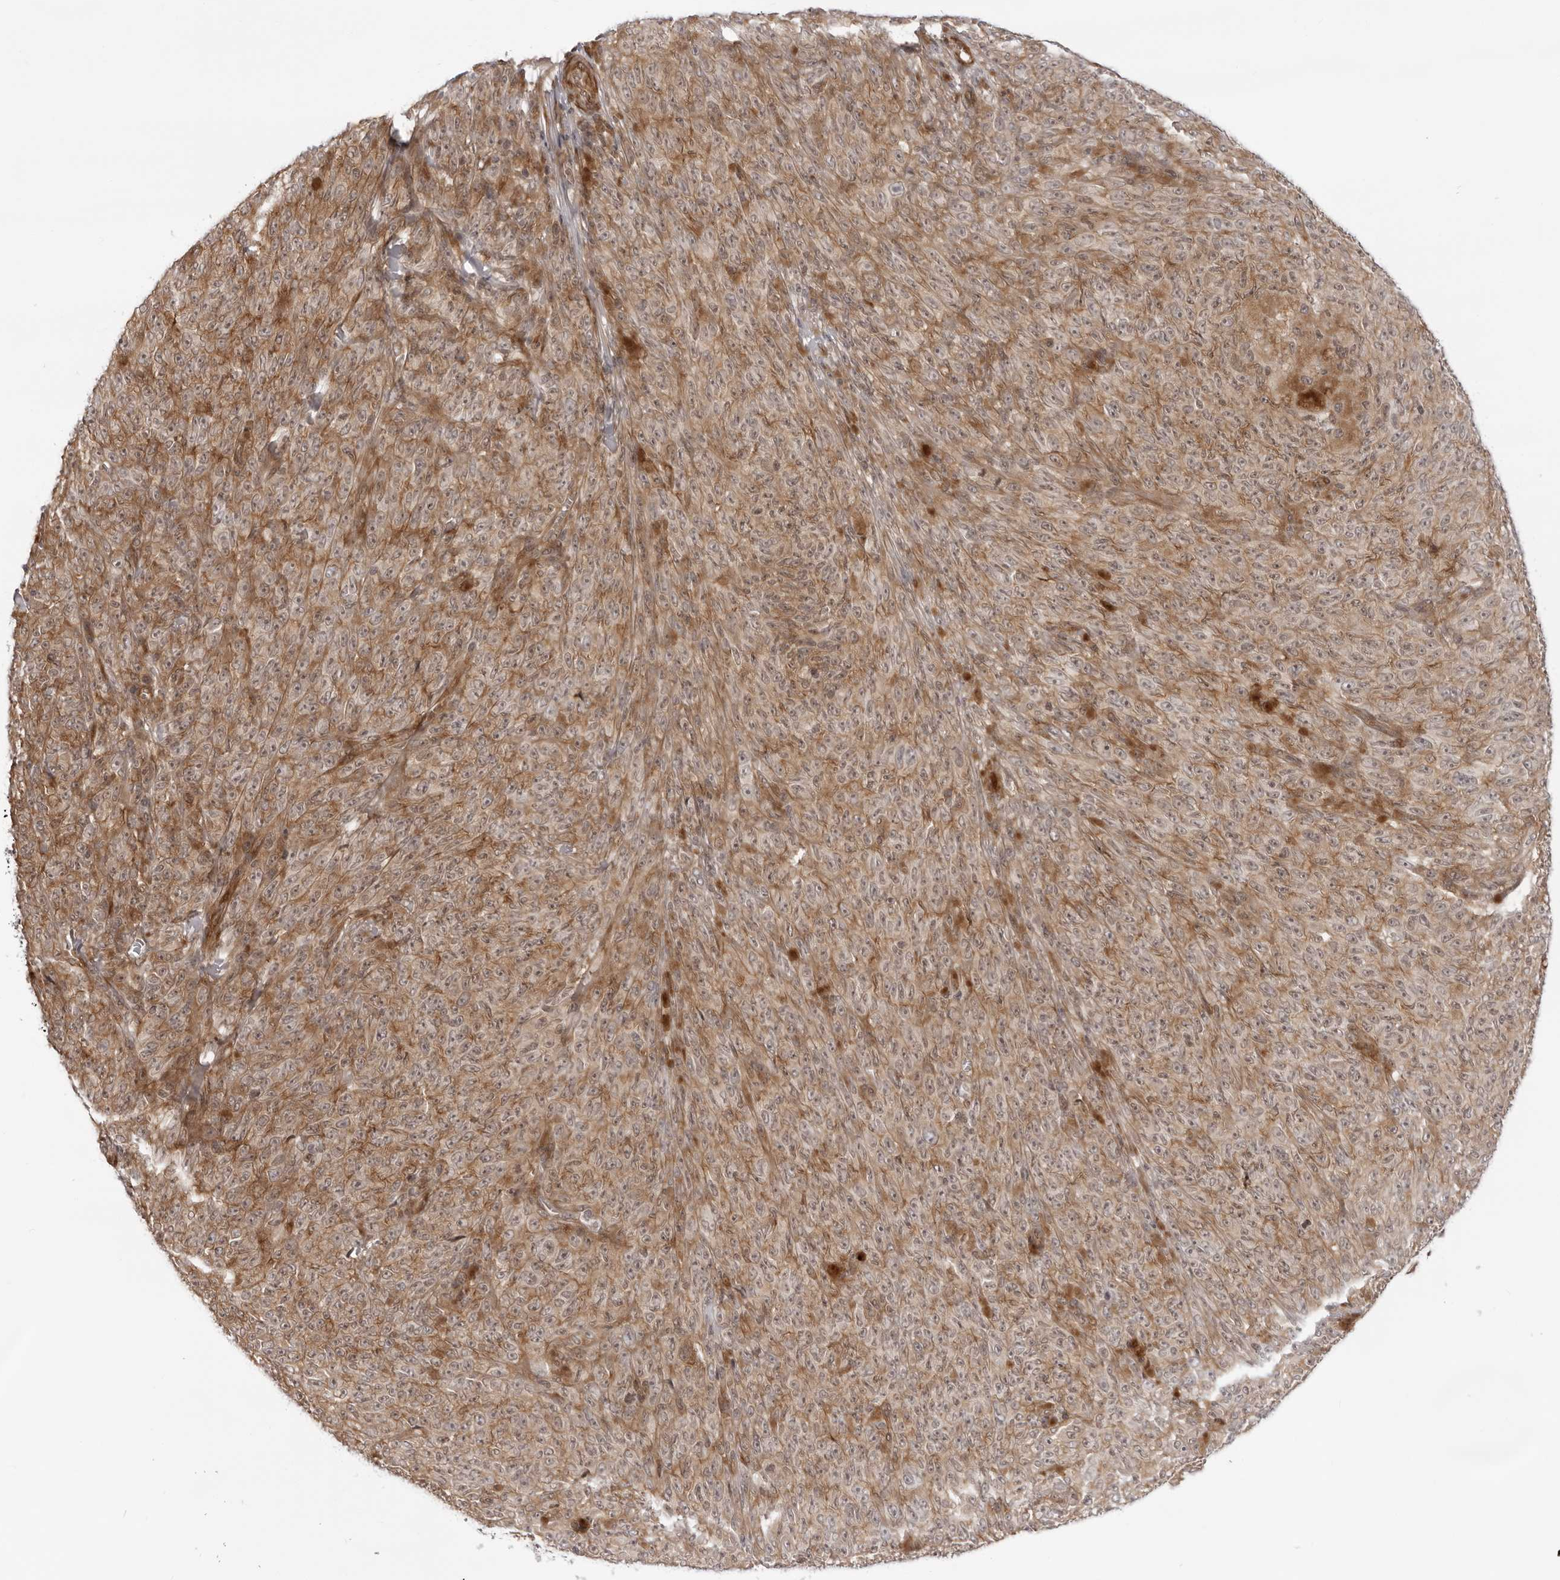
{"staining": {"intensity": "moderate", "quantity": ">75%", "location": "cytoplasmic/membranous"}, "tissue": "melanoma", "cell_type": "Tumor cells", "image_type": "cancer", "snomed": [{"axis": "morphology", "description": "Malignant melanoma, NOS"}, {"axis": "topography", "description": "Skin"}], "caption": "The histopathology image displays immunohistochemical staining of melanoma. There is moderate cytoplasmic/membranous positivity is identified in approximately >75% of tumor cells.", "gene": "SRGAP2", "patient": {"sex": "female", "age": 82}}